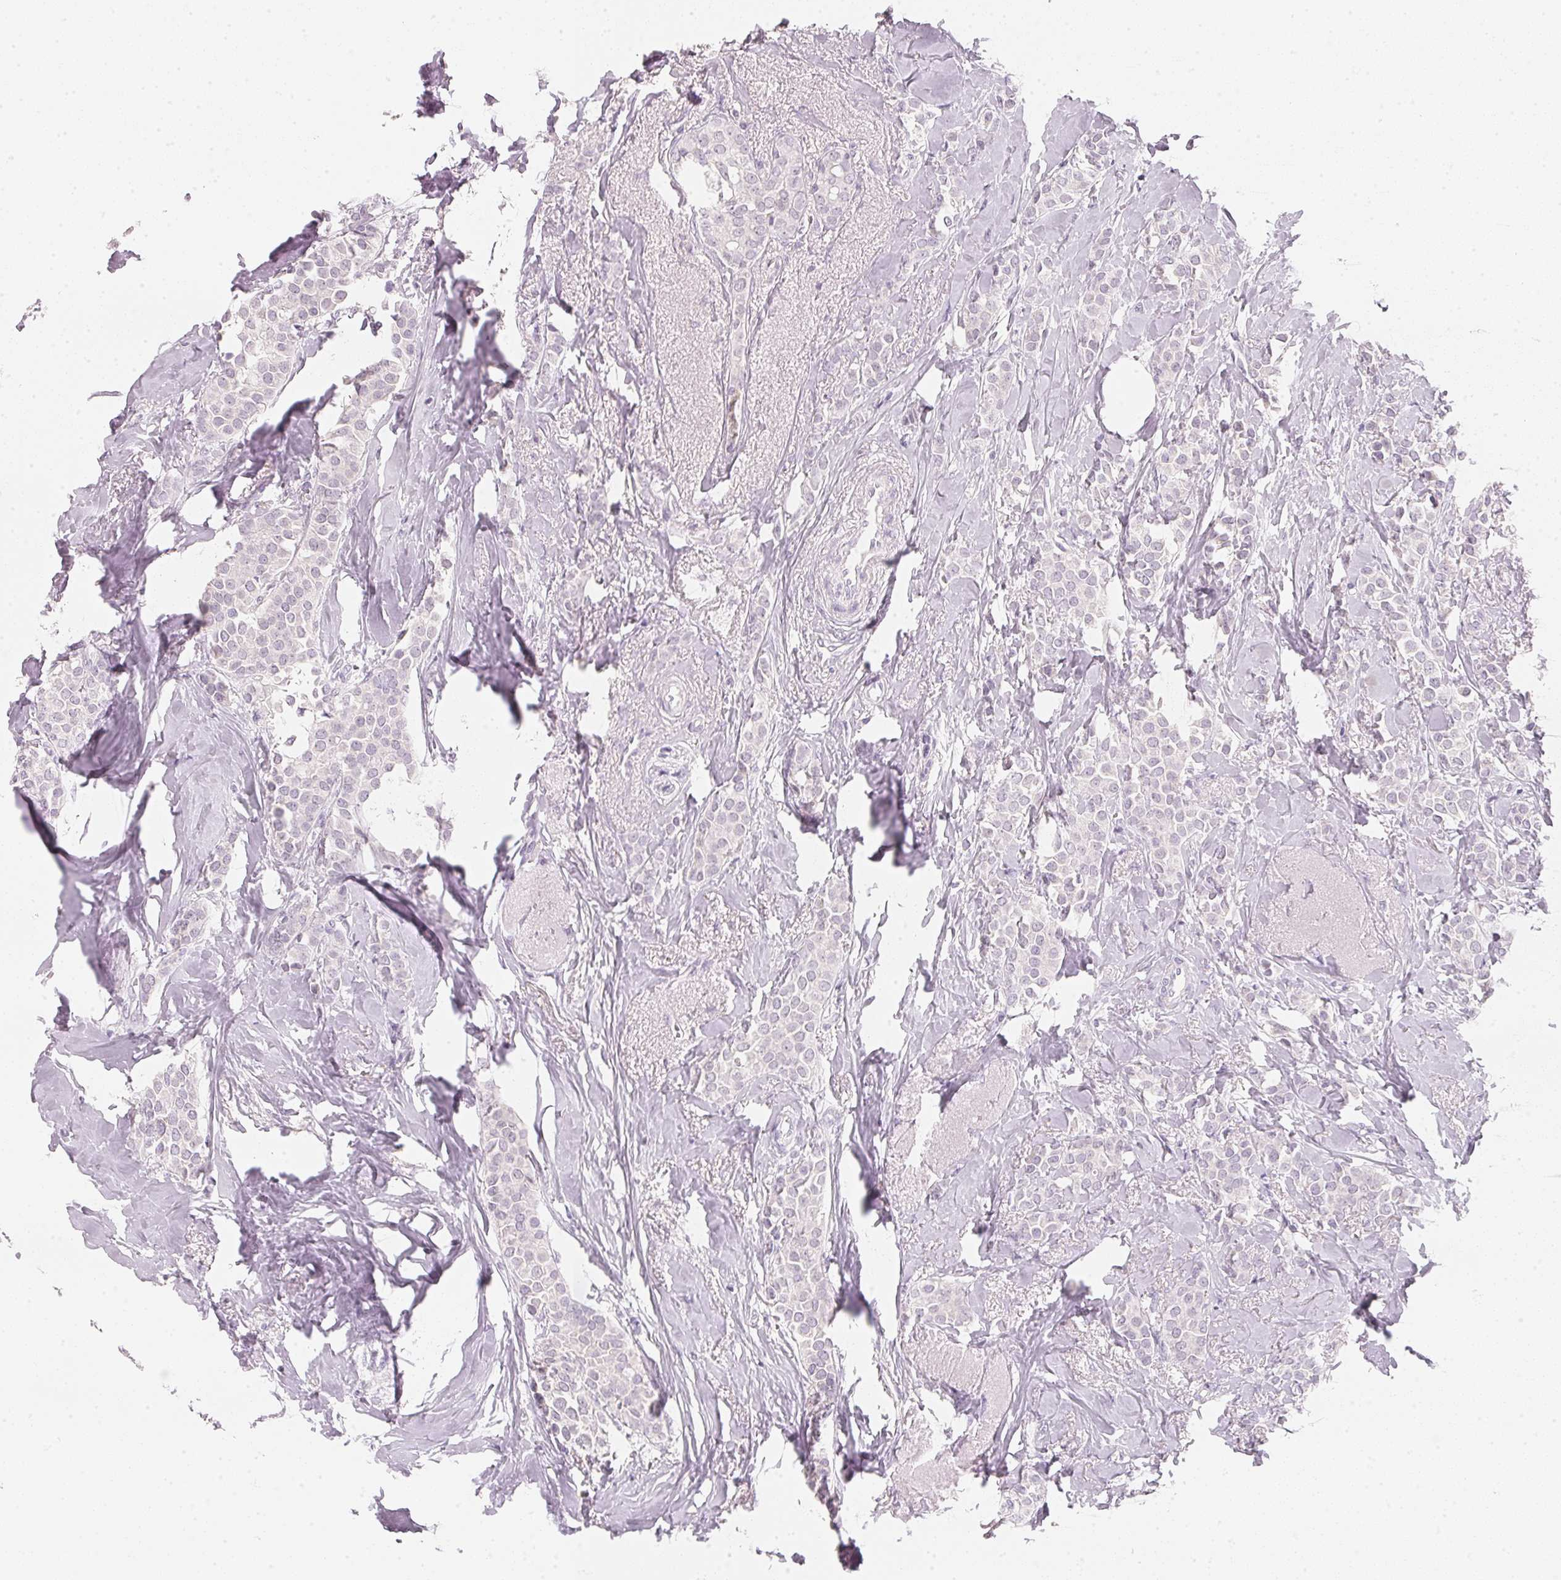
{"staining": {"intensity": "negative", "quantity": "none", "location": "none"}, "tissue": "breast cancer", "cell_type": "Tumor cells", "image_type": "cancer", "snomed": [{"axis": "morphology", "description": "Duct carcinoma"}, {"axis": "topography", "description": "Breast"}], "caption": "Photomicrograph shows no significant protein positivity in tumor cells of infiltrating ductal carcinoma (breast).", "gene": "CFAP276", "patient": {"sex": "female", "age": 79}}